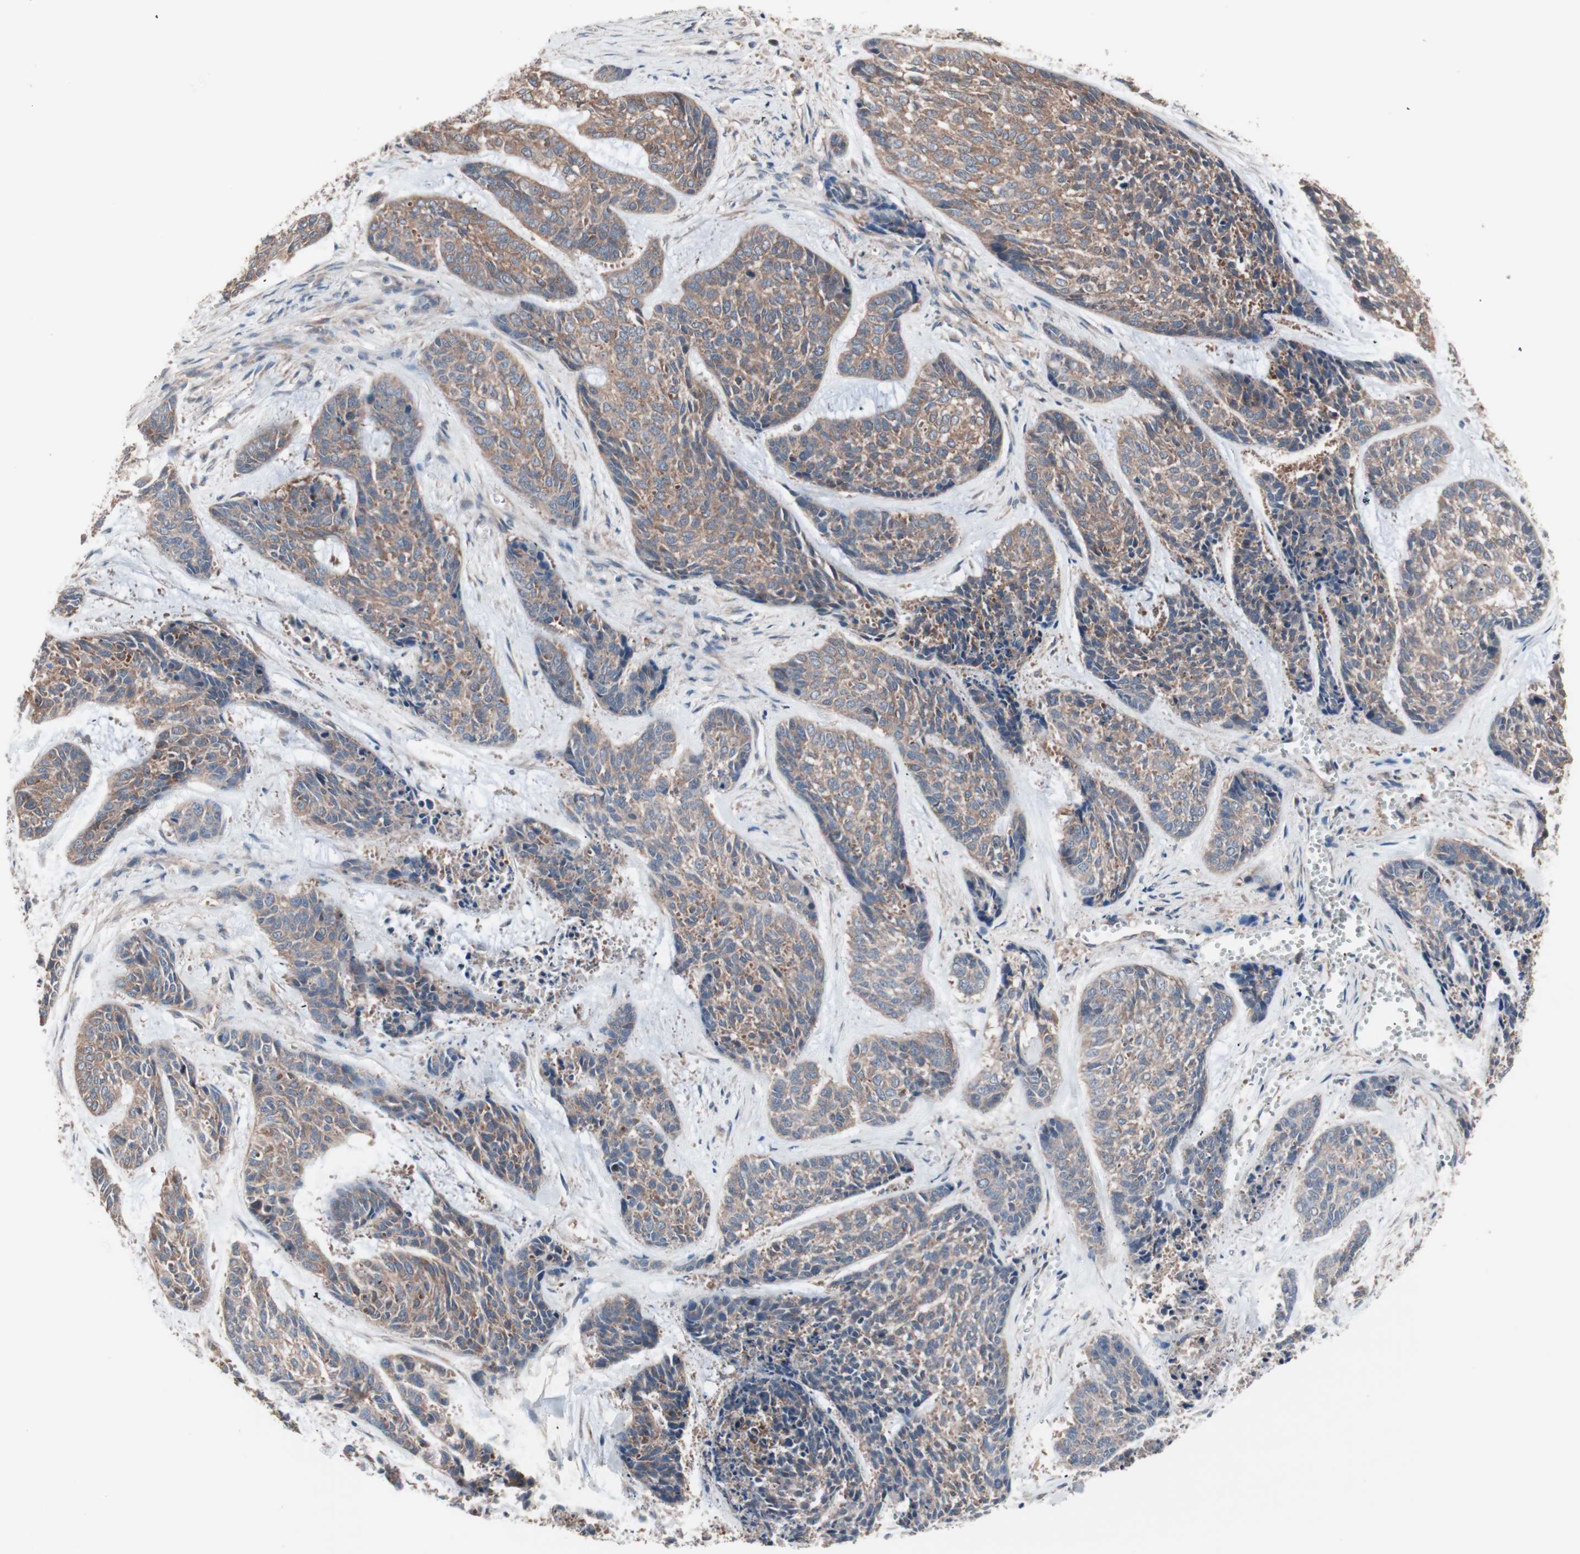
{"staining": {"intensity": "moderate", "quantity": ">75%", "location": "cytoplasmic/membranous"}, "tissue": "skin cancer", "cell_type": "Tumor cells", "image_type": "cancer", "snomed": [{"axis": "morphology", "description": "Basal cell carcinoma"}, {"axis": "topography", "description": "Skin"}], "caption": "Immunohistochemical staining of skin basal cell carcinoma demonstrates medium levels of moderate cytoplasmic/membranous expression in about >75% of tumor cells.", "gene": "ATG7", "patient": {"sex": "female", "age": 64}}